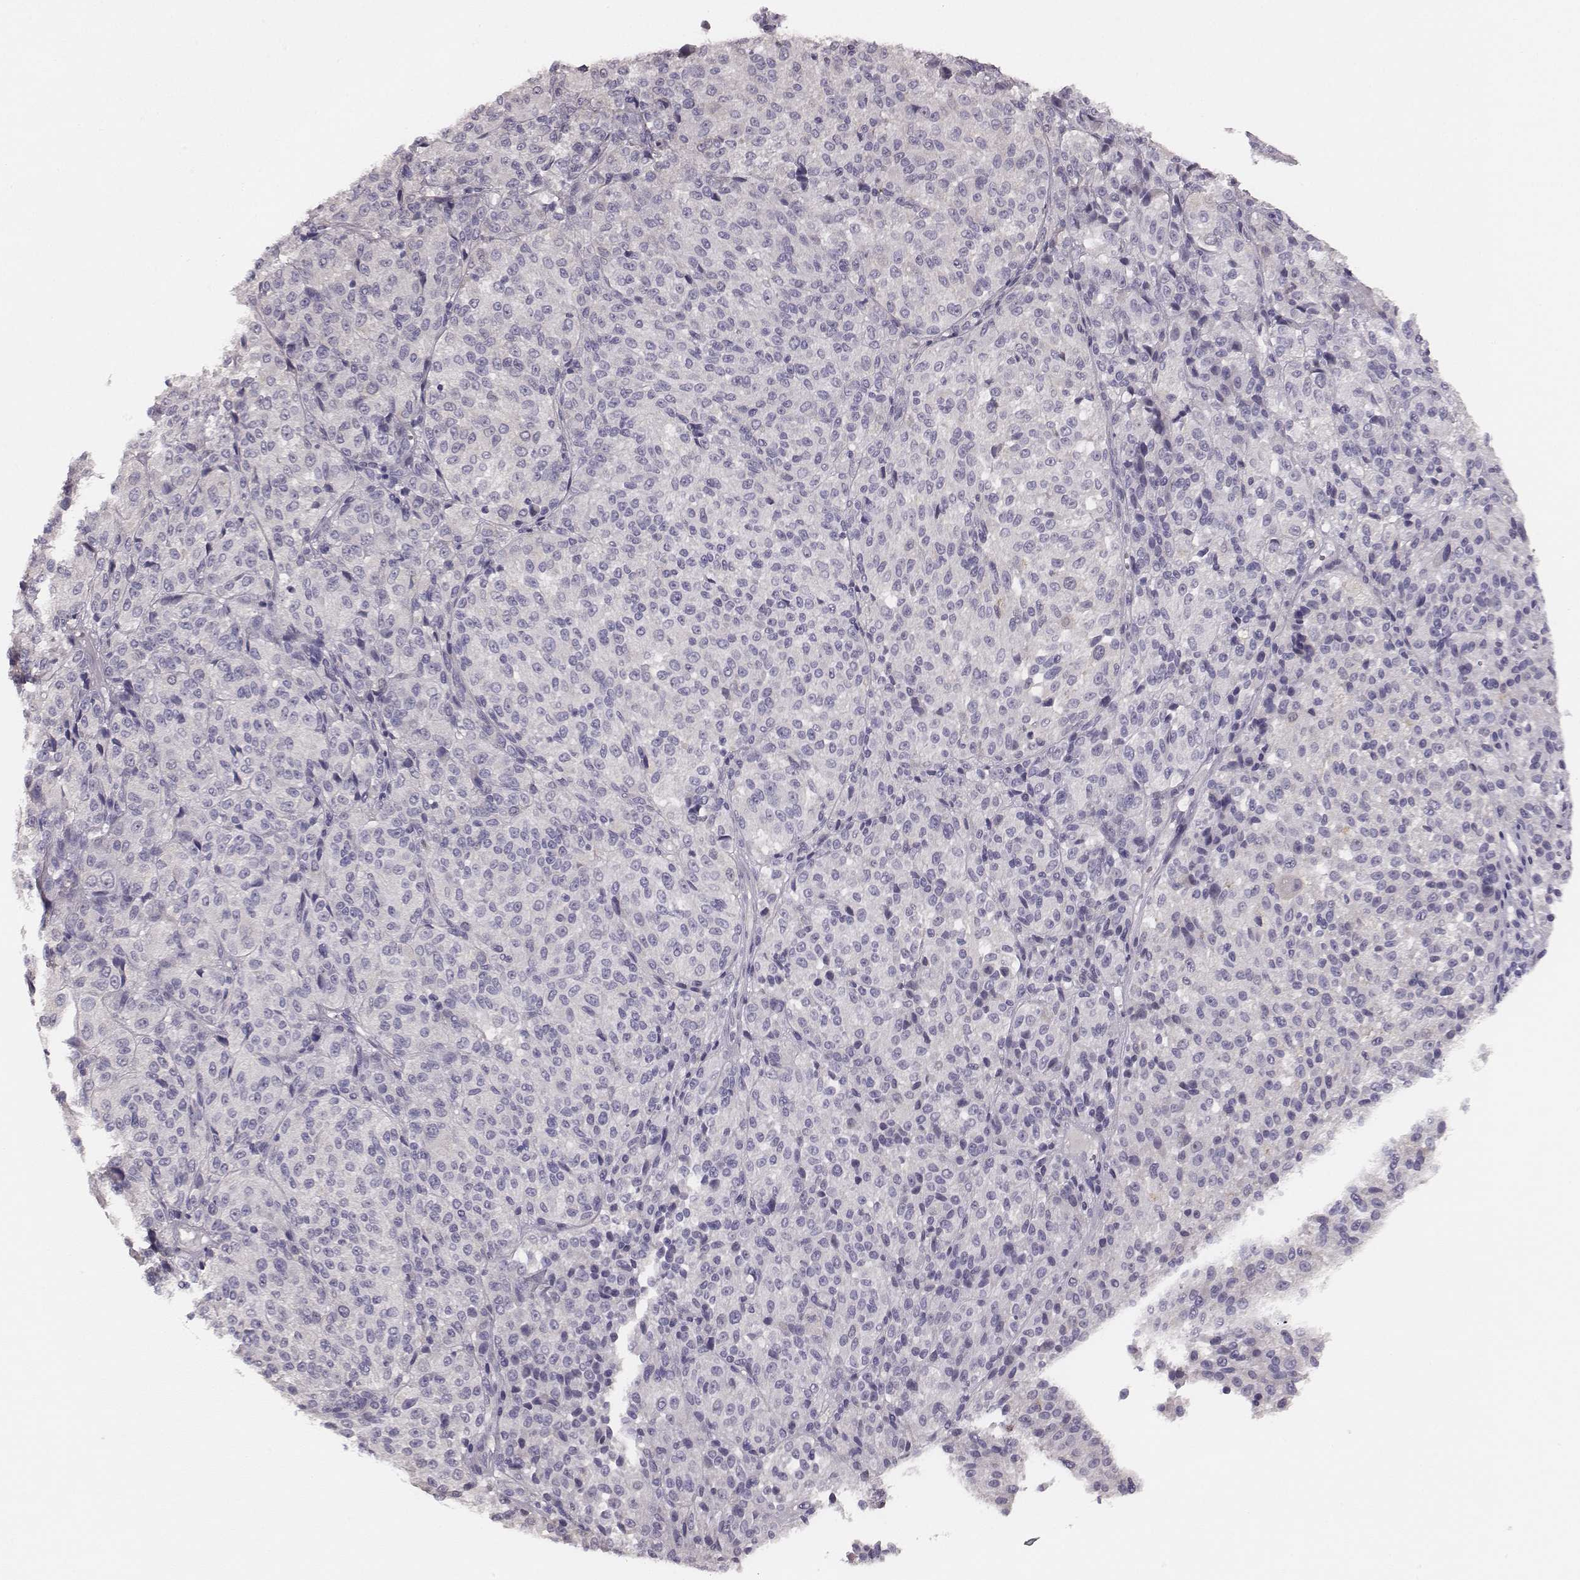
{"staining": {"intensity": "negative", "quantity": "none", "location": "none"}, "tissue": "melanoma", "cell_type": "Tumor cells", "image_type": "cancer", "snomed": [{"axis": "morphology", "description": "Malignant melanoma, Metastatic site"}, {"axis": "topography", "description": "Brain"}], "caption": "A histopathology image of human malignant melanoma (metastatic site) is negative for staining in tumor cells.", "gene": "PBK", "patient": {"sex": "female", "age": 56}}